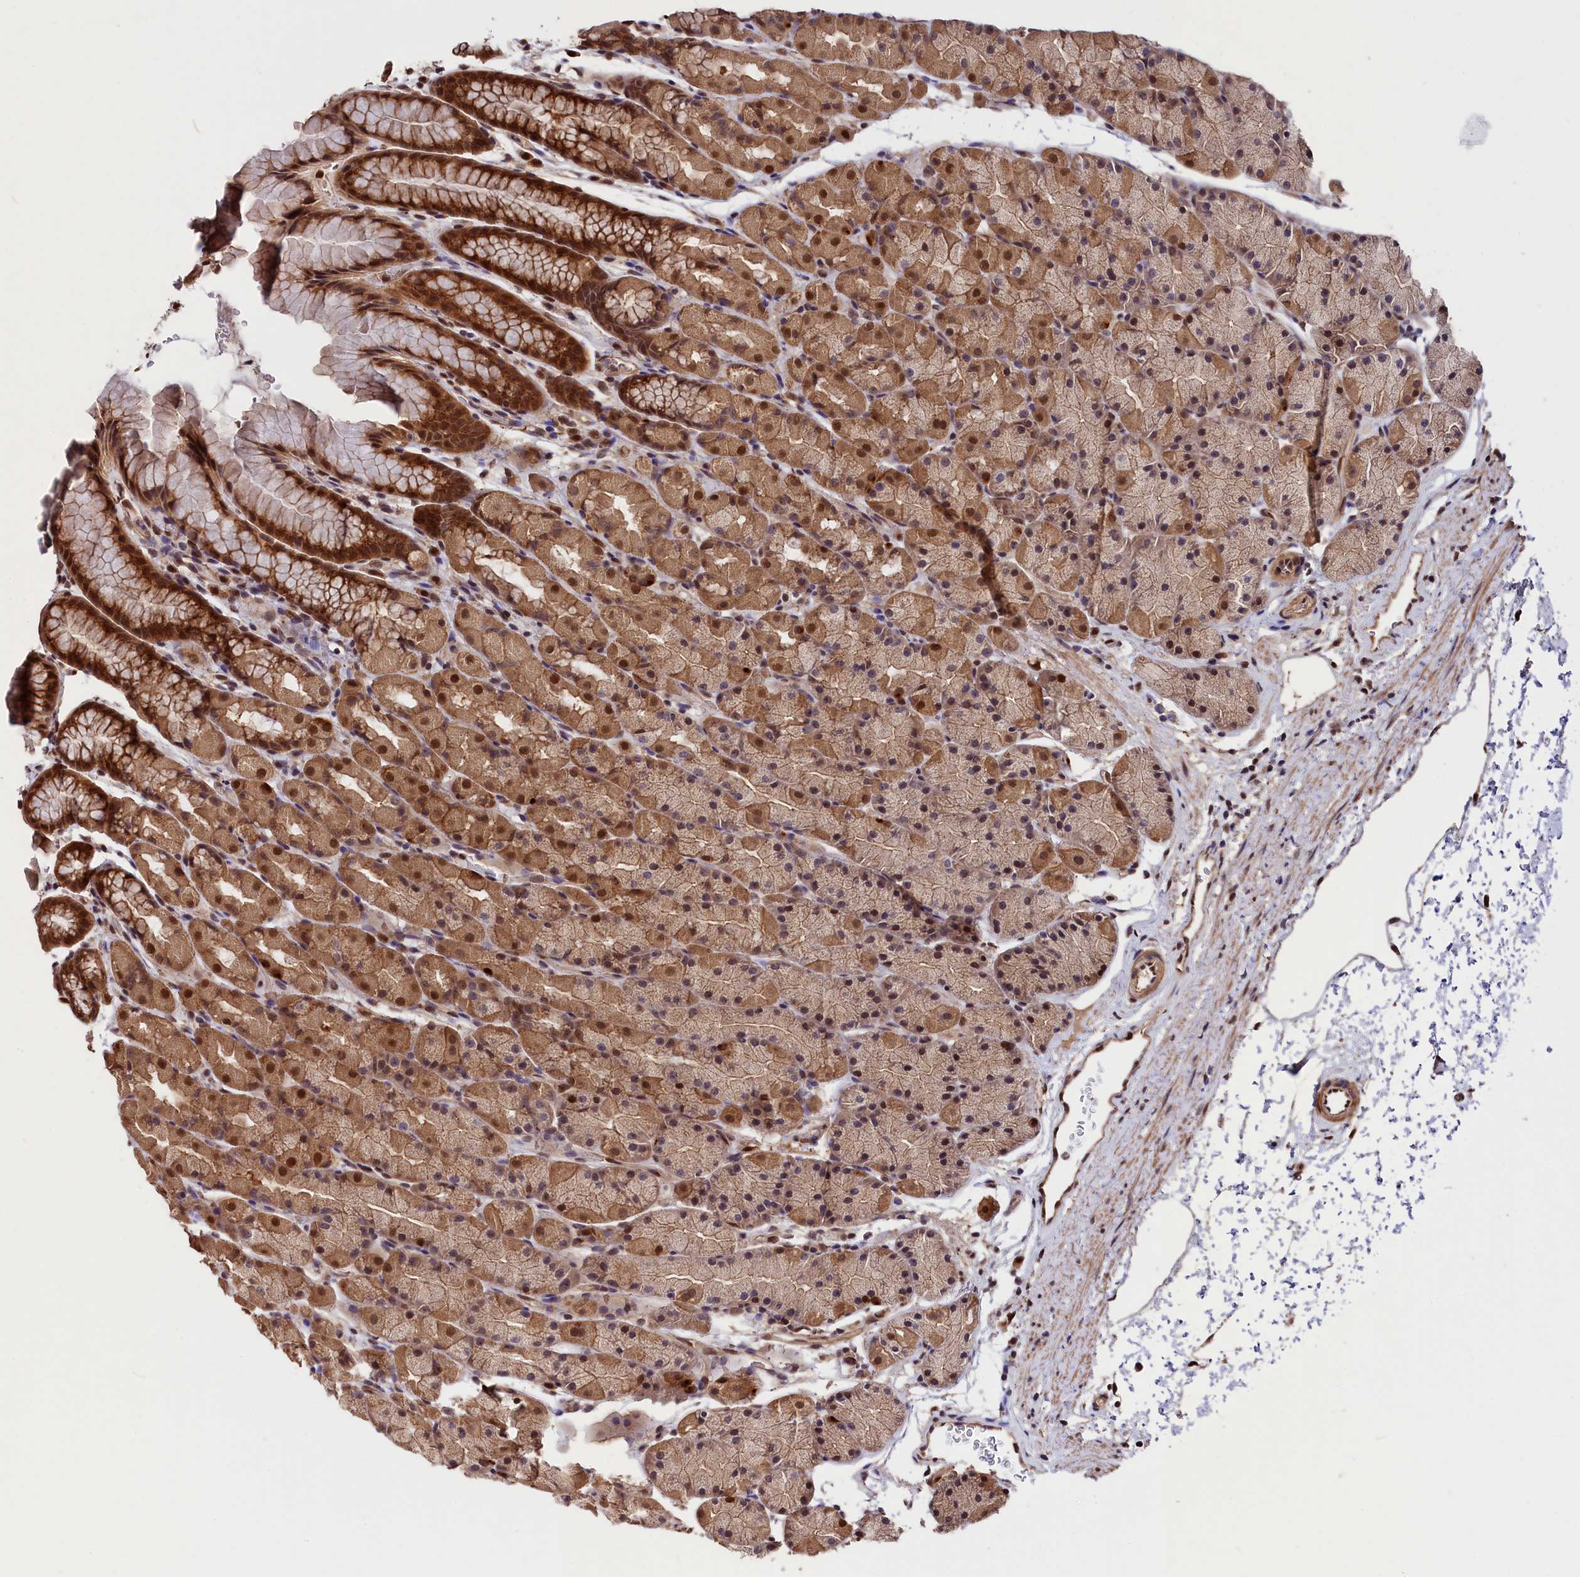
{"staining": {"intensity": "strong", "quantity": ">75%", "location": "cytoplasmic/membranous,nuclear"}, "tissue": "stomach", "cell_type": "Glandular cells", "image_type": "normal", "snomed": [{"axis": "morphology", "description": "Normal tissue, NOS"}, {"axis": "topography", "description": "Stomach, upper"}, {"axis": "topography", "description": "Stomach"}], "caption": "Immunohistochemistry (DAB) staining of unremarkable human stomach demonstrates strong cytoplasmic/membranous,nuclear protein staining in approximately >75% of glandular cells. The protein of interest is stained brown, and the nuclei are stained in blue (DAB IHC with brightfield microscopy, high magnification).", "gene": "ADRM1", "patient": {"sex": "male", "age": 47}}